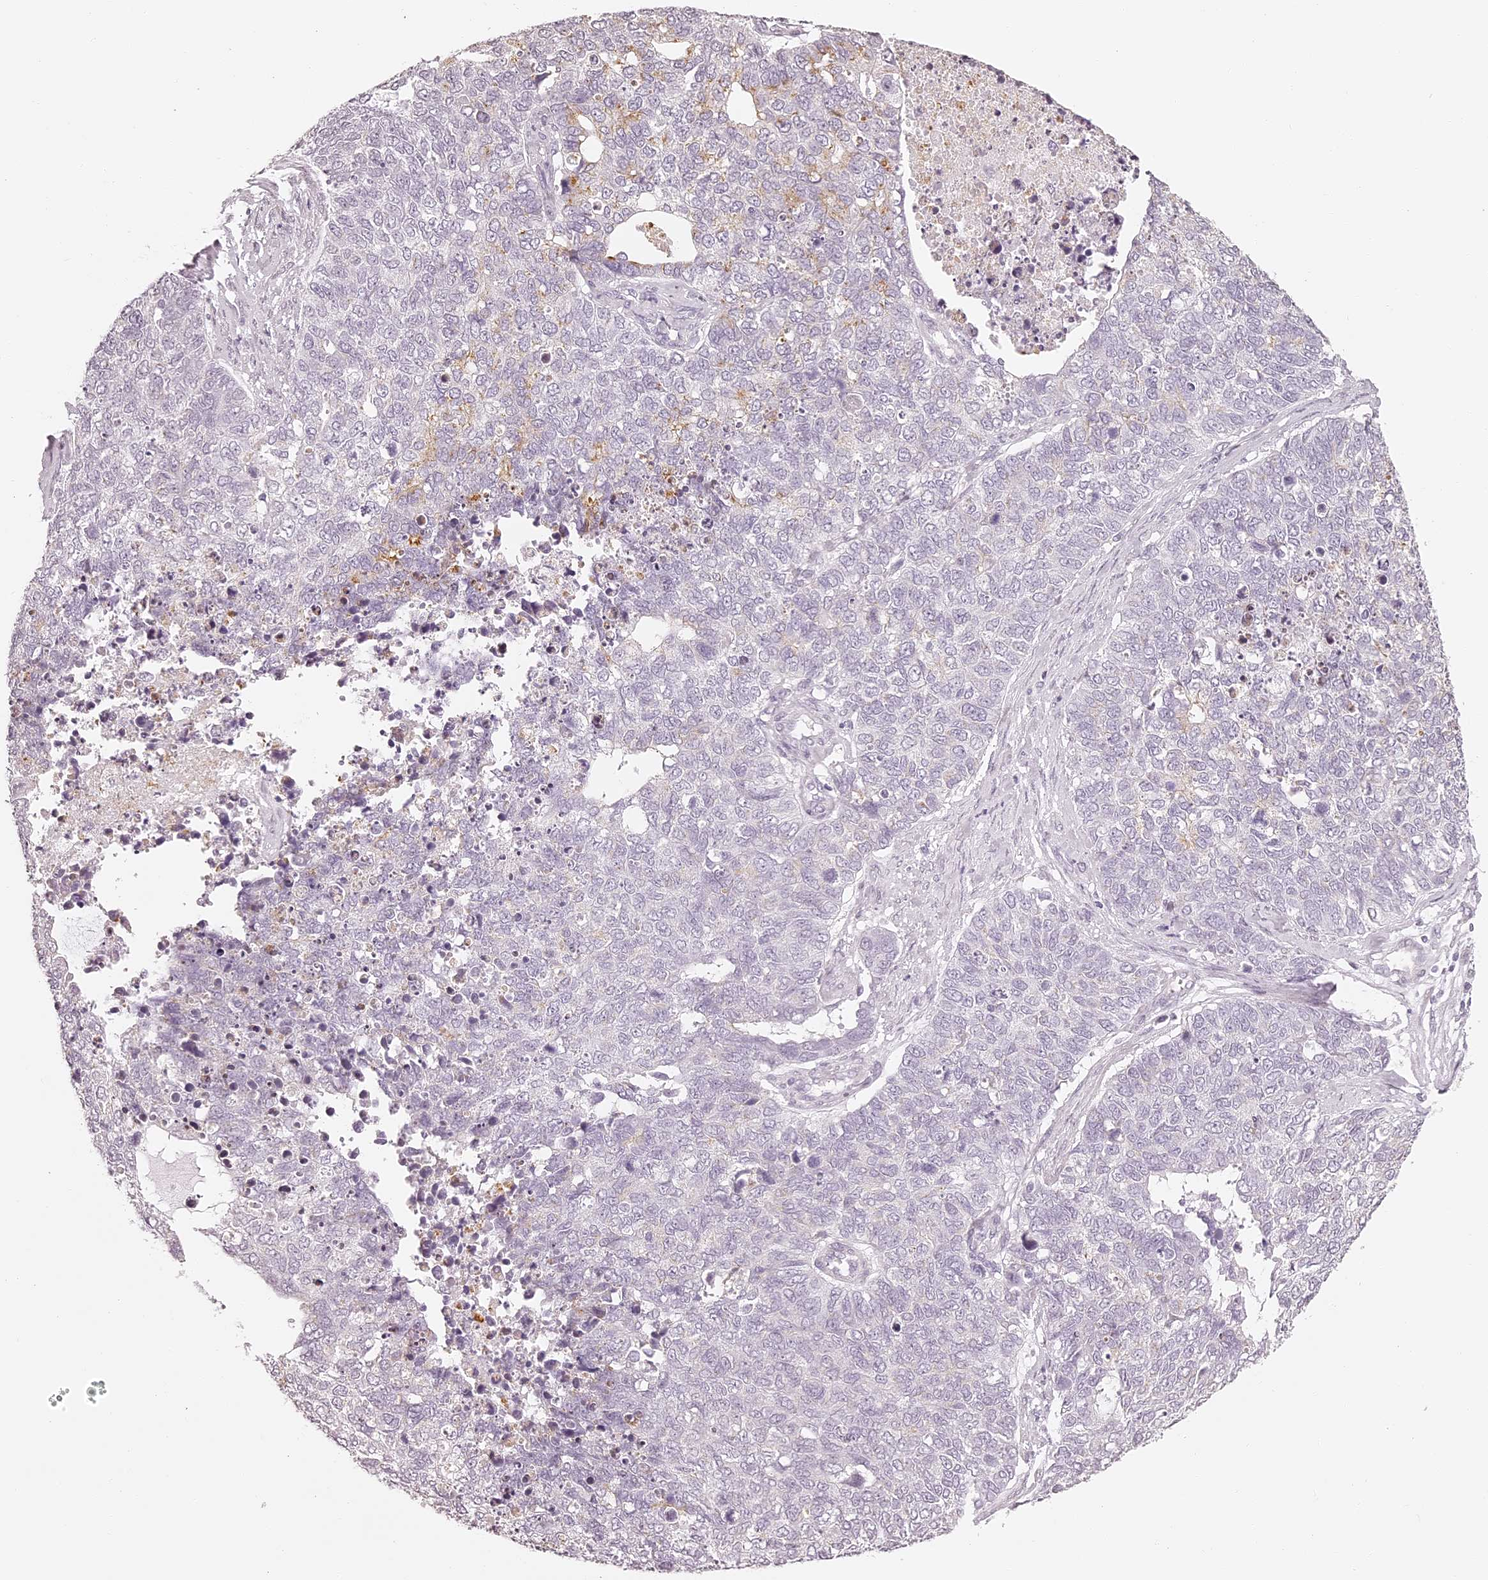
{"staining": {"intensity": "weak", "quantity": "<25%", "location": "cytoplasmic/membranous"}, "tissue": "cervical cancer", "cell_type": "Tumor cells", "image_type": "cancer", "snomed": [{"axis": "morphology", "description": "Squamous cell carcinoma, NOS"}, {"axis": "topography", "description": "Cervix"}], "caption": "This is a image of IHC staining of cervical cancer (squamous cell carcinoma), which shows no positivity in tumor cells.", "gene": "ELAPOR1", "patient": {"sex": "female", "age": 63}}